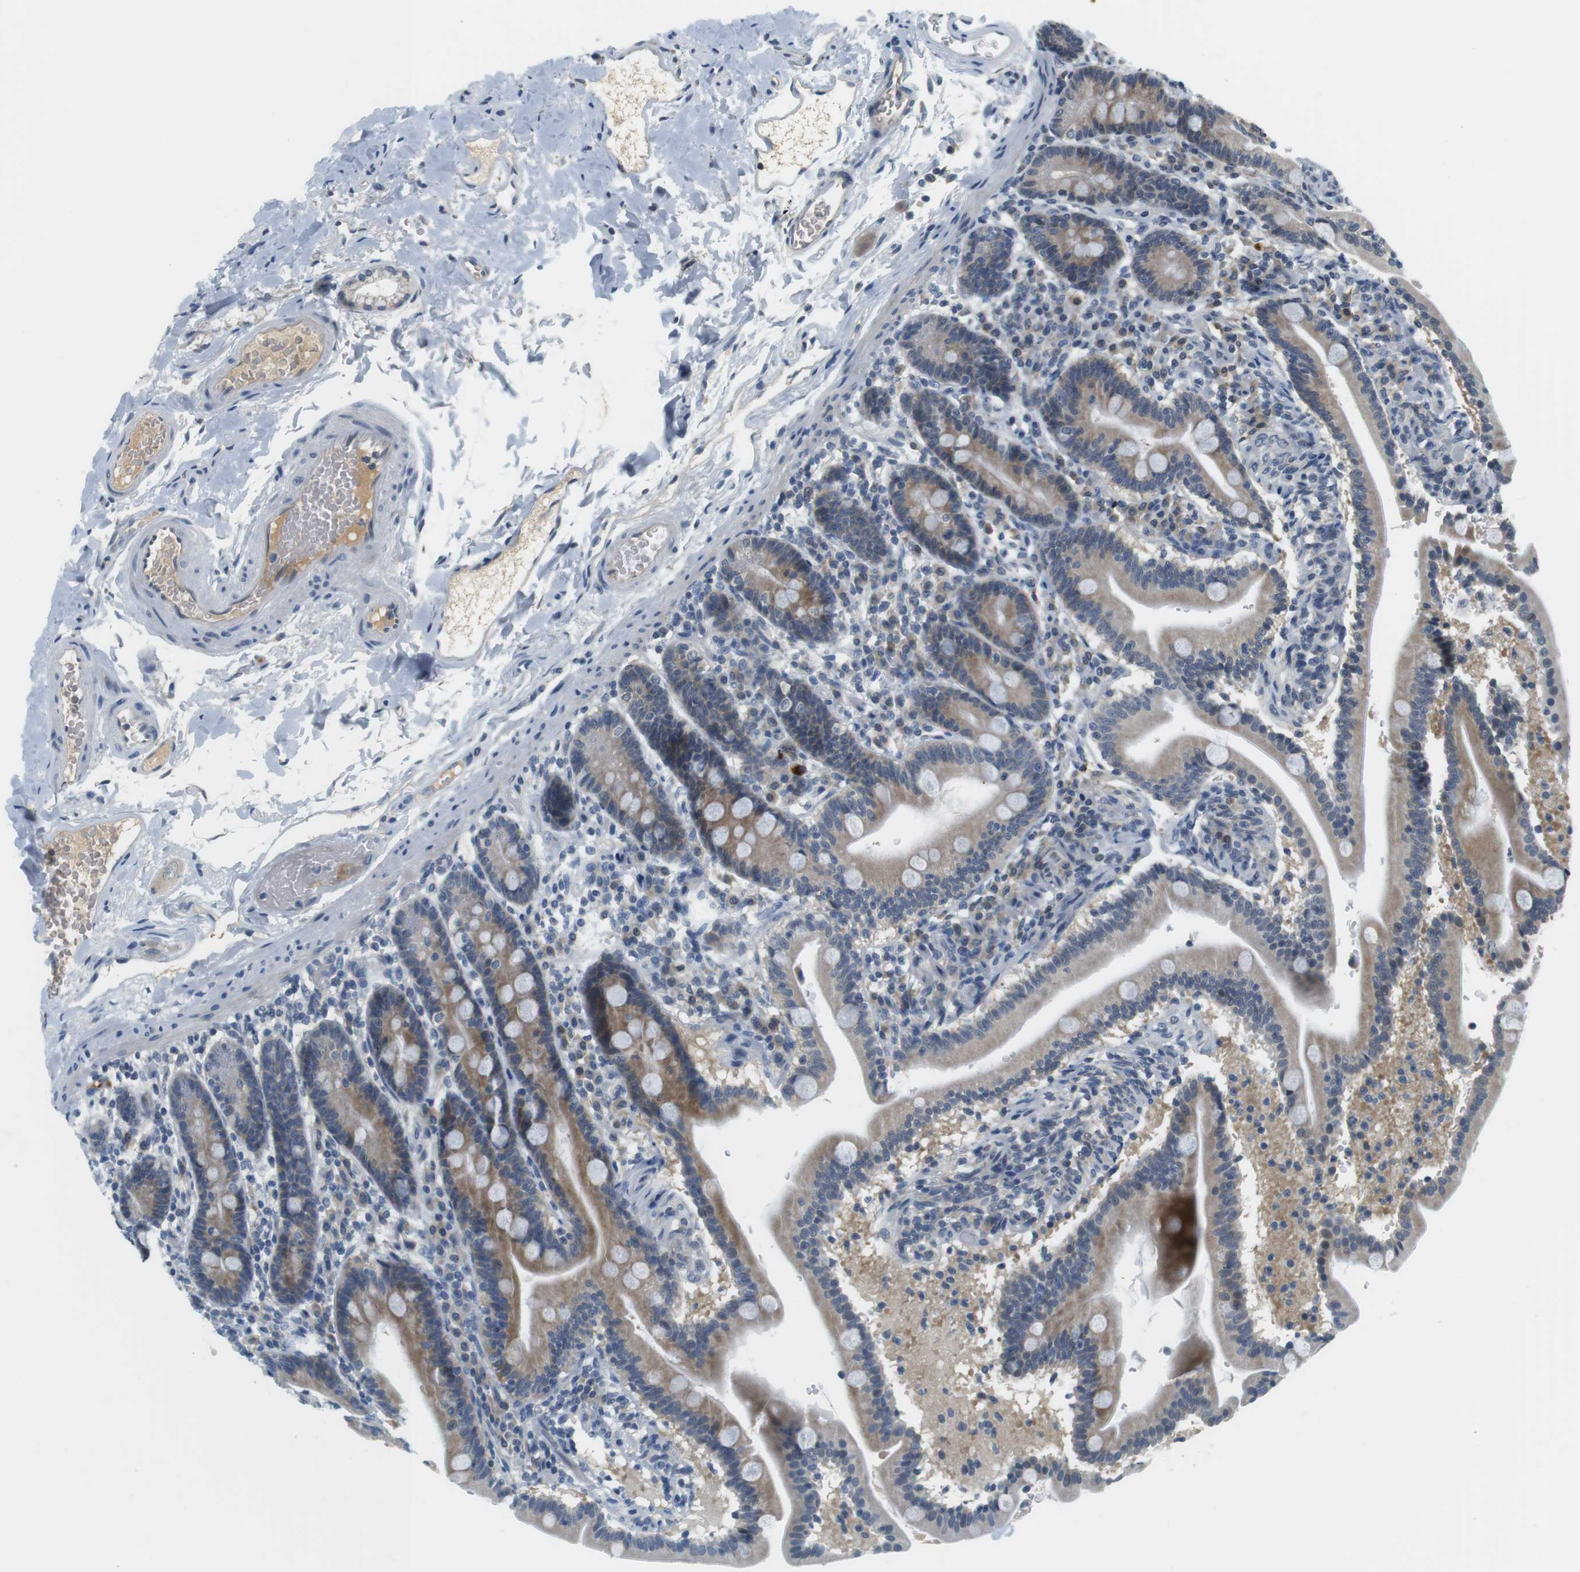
{"staining": {"intensity": "moderate", "quantity": "<25%", "location": "cytoplasmic/membranous"}, "tissue": "duodenum", "cell_type": "Glandular cells", "image_type": "normal", "snomed": [{"axis": "morphology", "description": "Normal tissue, NOS"}, {"axis": "topography", "description": "Duodenum"}], "caption": "An image showing moderate cytoplasmic/membranous expression in approximately <25% of glandular cells in benign duodenum, as visualized by brown immunohistochemical staining.", "gene": "WNT7A", "patient": {"sex": "male", "age": 54}}